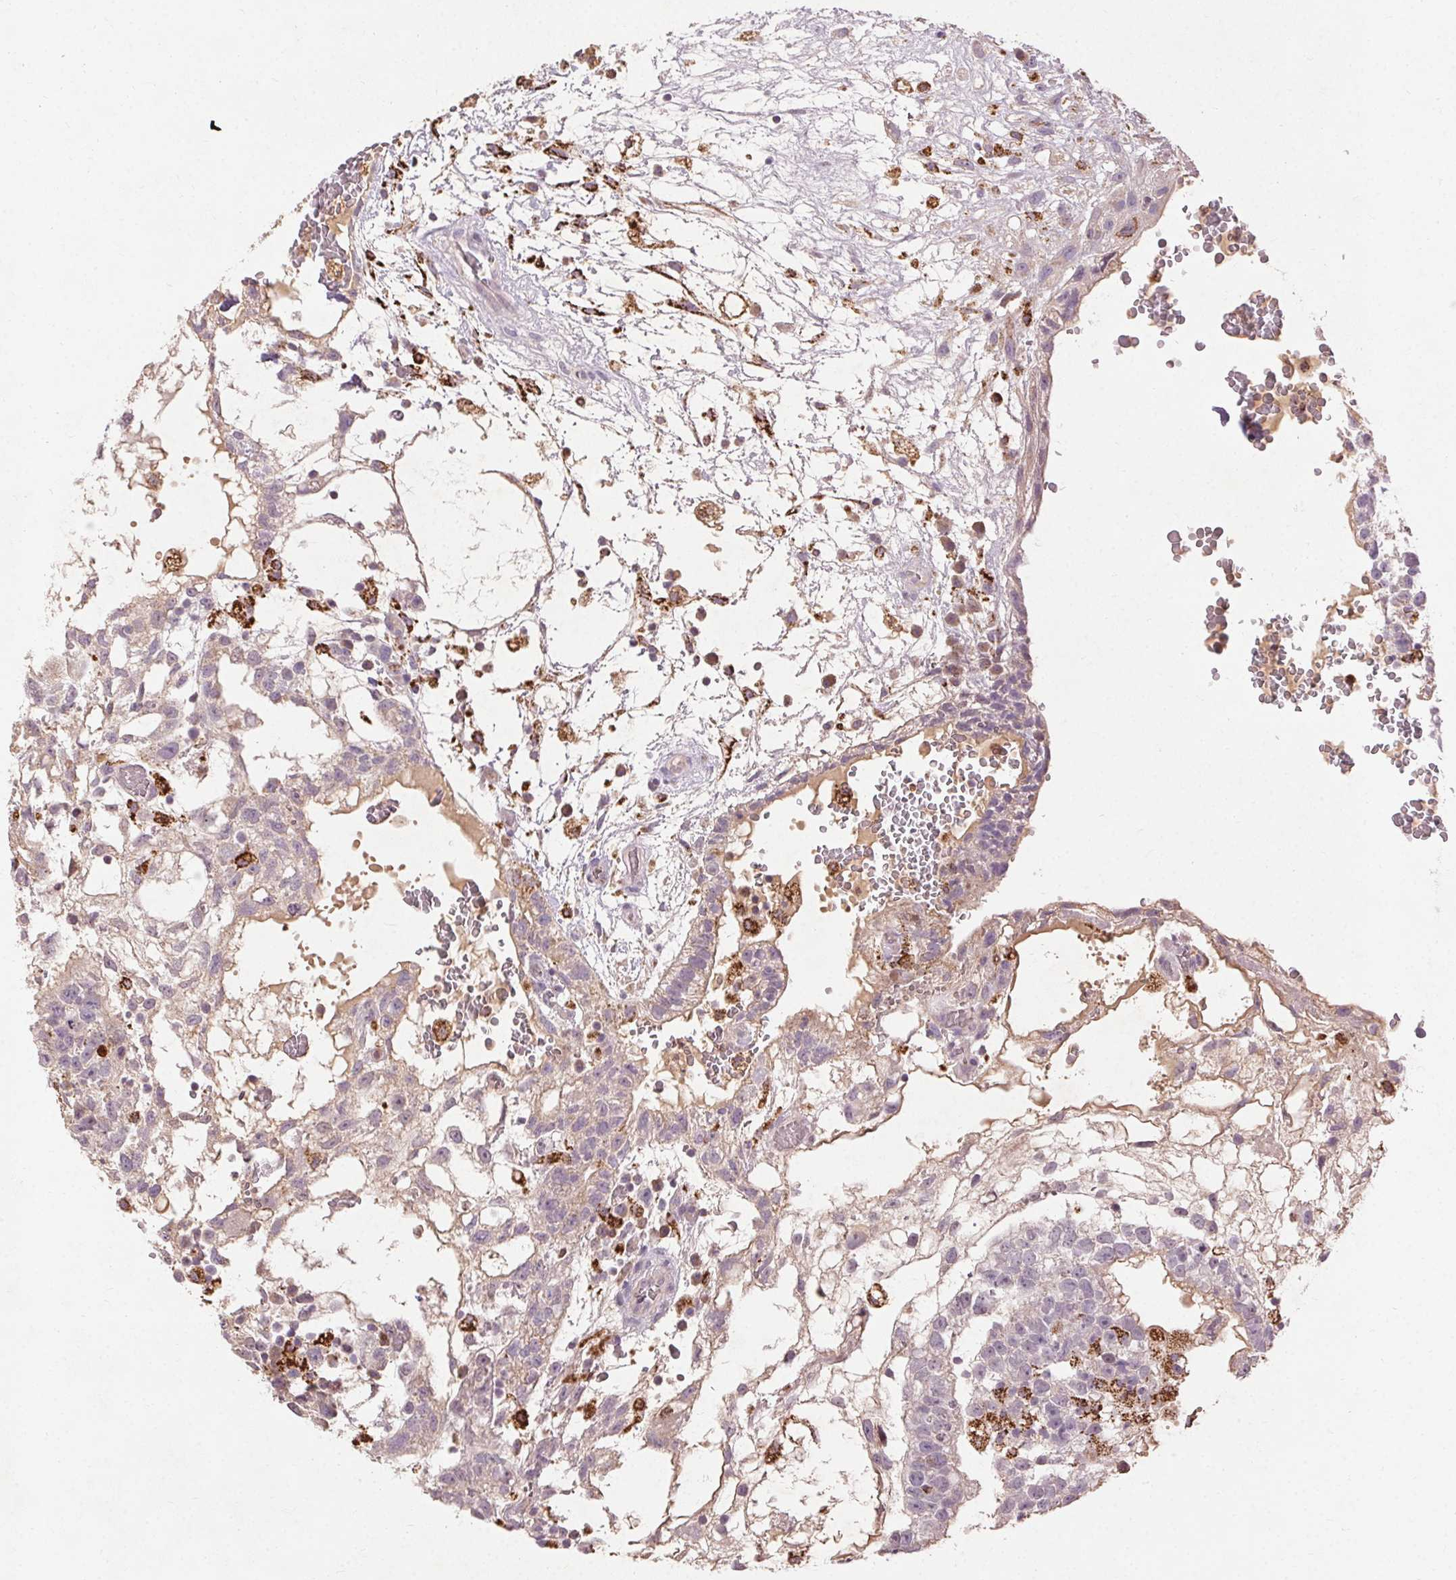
{"staining": {"intensity": "weak", "quantity": "<25%", "location": "cytoplasmic/membranous"}, "tissue": "testis cancer", "cell_type": "Tumor cells", "image_type": "cancer", "snomed": [{"axis": "morphology", "description": "Normal tissue, NOS"}, {"axis": "morphology", "description": "Carcinoma, Embryonal, NOS"}, {"axis": "topography", "description": "Testis"}], "caption": "Human testis cancer stained for a protein using immunohistochemistry (IHC) demonstrates no positivity in tumor cells.", "gene": "REP15", "patient": {"sex": "male", "age": 32}}